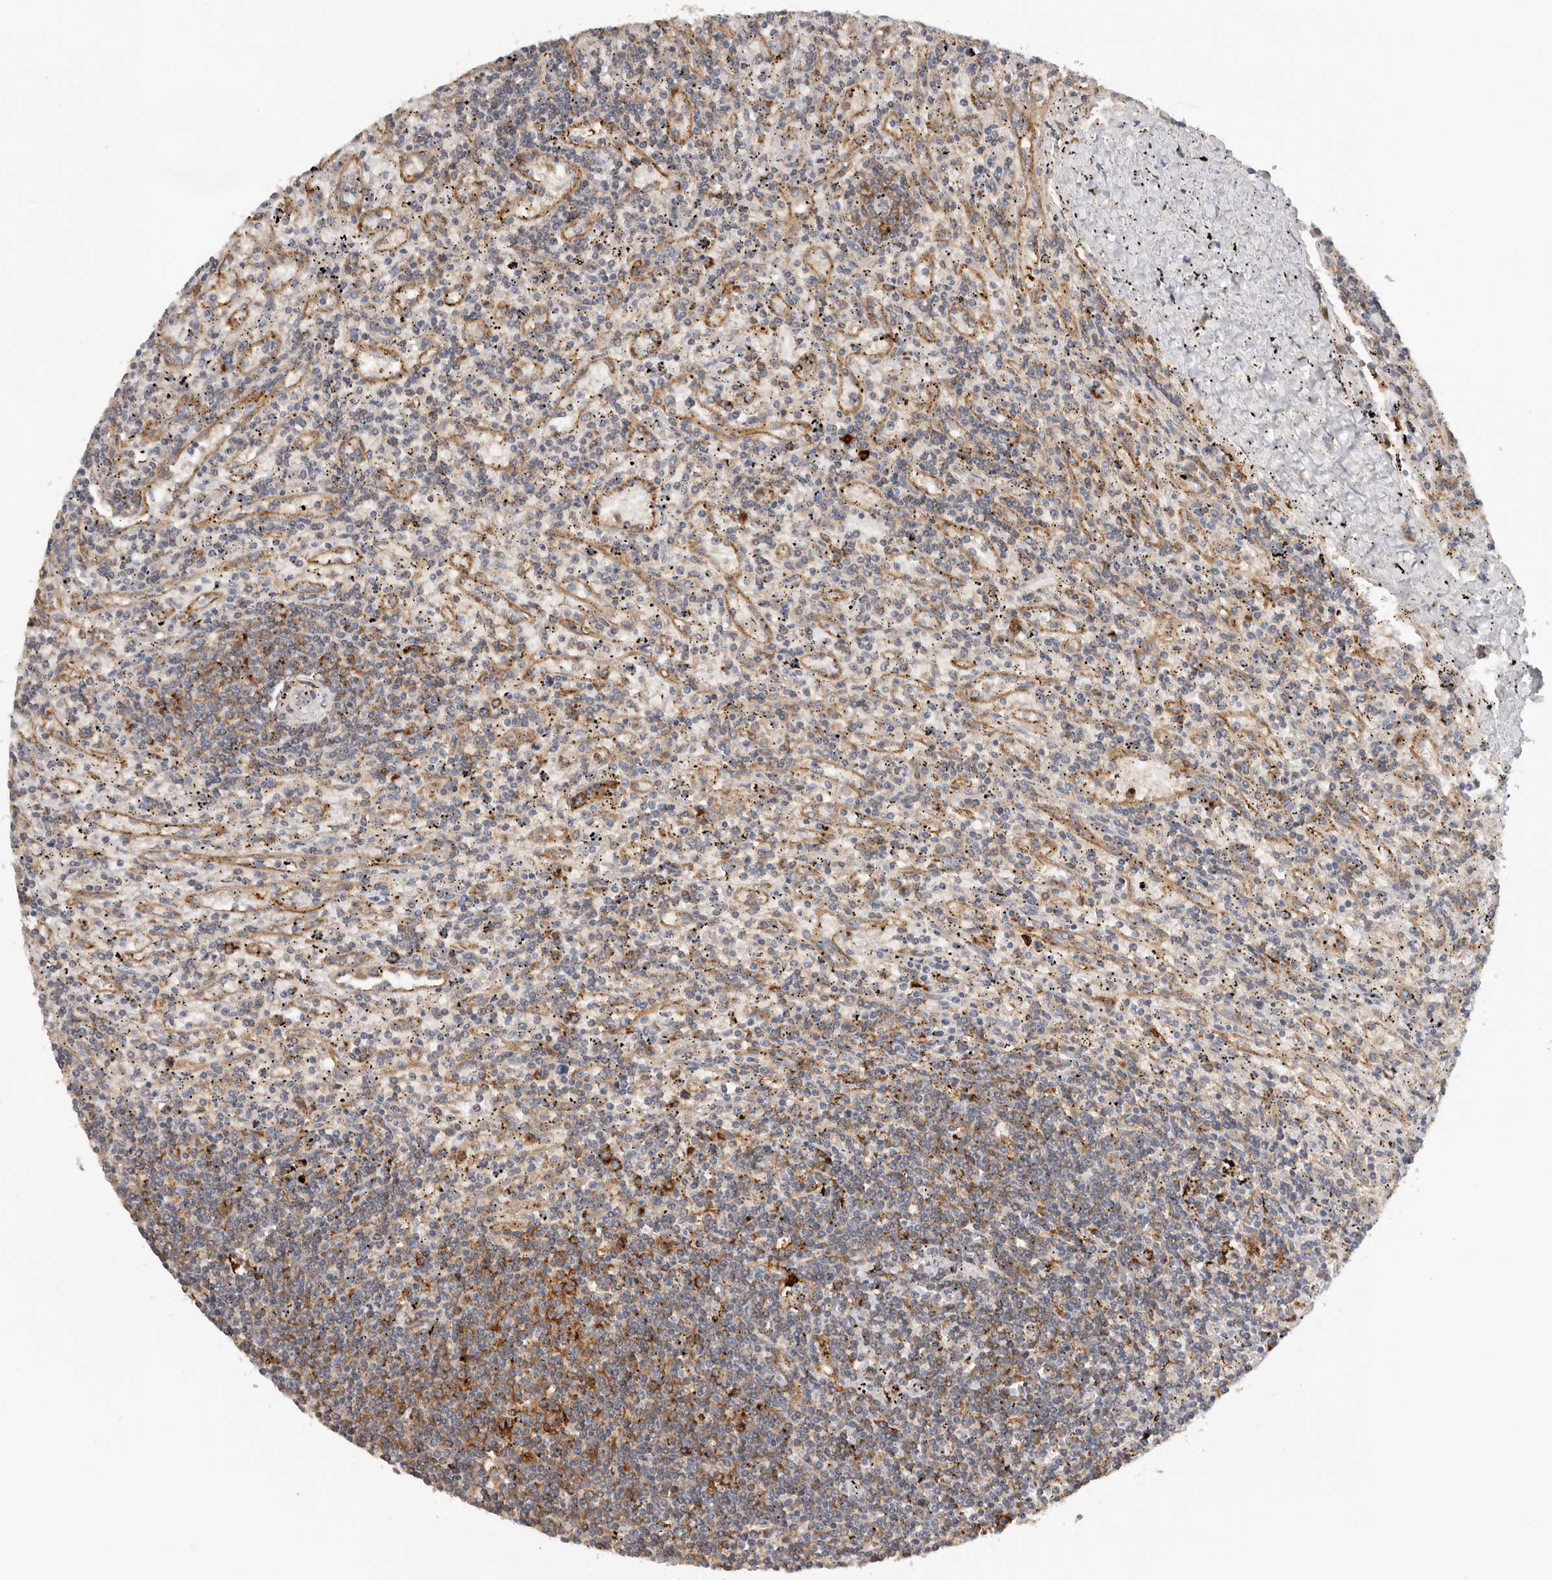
{"staining": {"intensity": "moderate", "quantity": "25%-75%", "location": "cytoplasmic/membranous"}, "tissue": "lymphoma", "cell_type": "Tumor cells", "image_type": "cancer", "snomed": [{"axis": "morphology", "description": "Malignant lymphoma, non-Hodgkin's type, Low grade"}, {"axis": "topography", "description": "Spleen"}], "caption": "Immunohistochemical staining of low-grade malignant lymphoma, non-Hodgkin's type displays moderate cytoplasmic/membranous protein positivity in about 25%-75% of tumor cells.", "gene": "TFRC", "patient": {"sex": "male", "age": 76}}